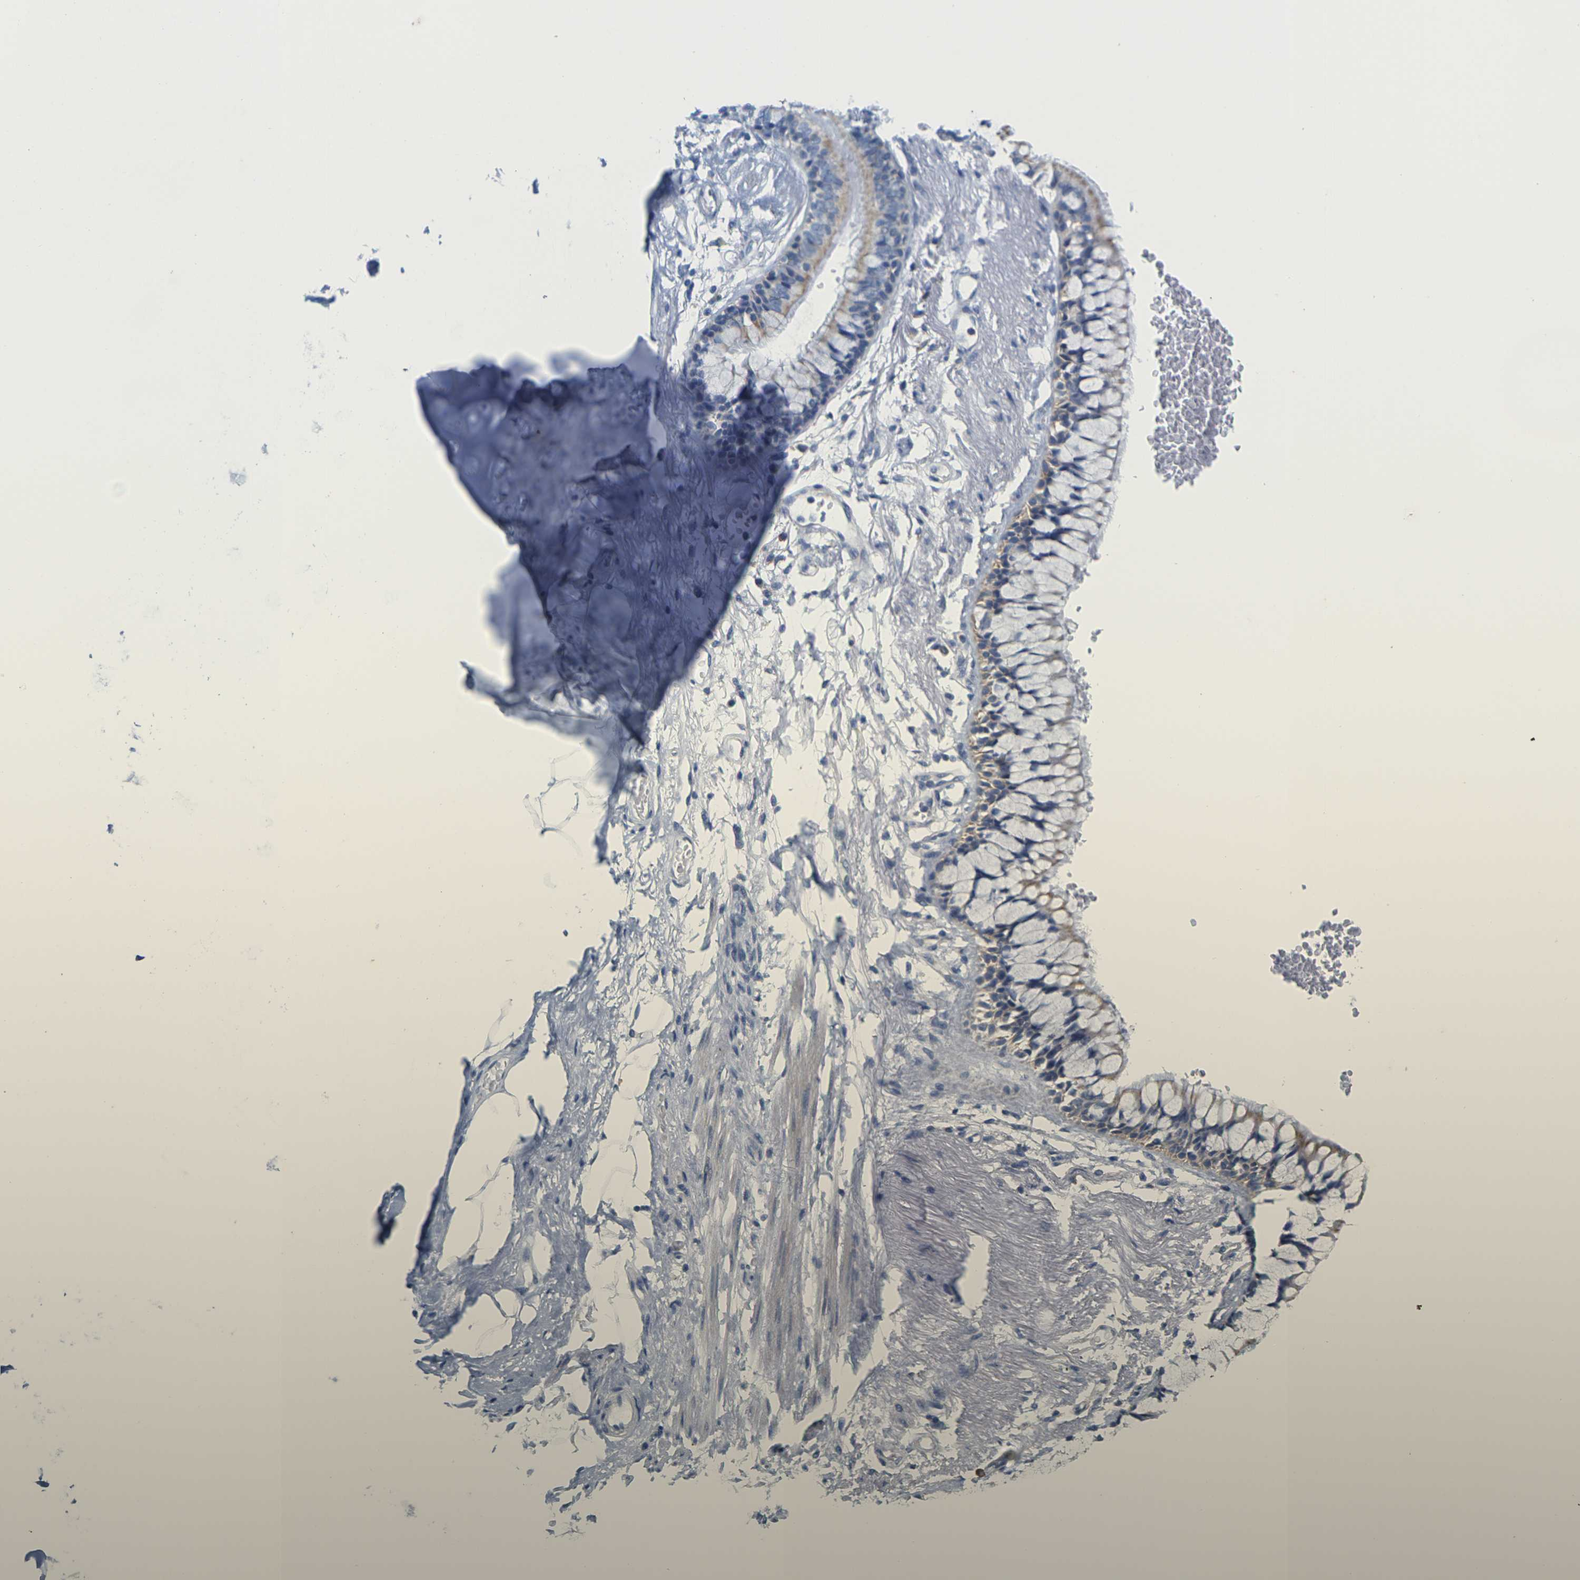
{"staining": {"intensity": "negative", "quantity": "none", "location": "none"}, "tissue": "adipose tissue", "cell_type": "Adipocytes", "image_type": "normal", "snomed": [{"axis": "morphology", "description": "Normal tissue, NOS"}, {"axis": "topography", "description": "Cartilage tissue"}, {"axis": "topography", "description": "Bronchus"}], "caption": "DAB immunohistochemical staining of benign adipose tissue demonstrates no significant staining in adipocytes.", "gene": "TMEM204", "patient": {"sex": "female", "age": 73}}